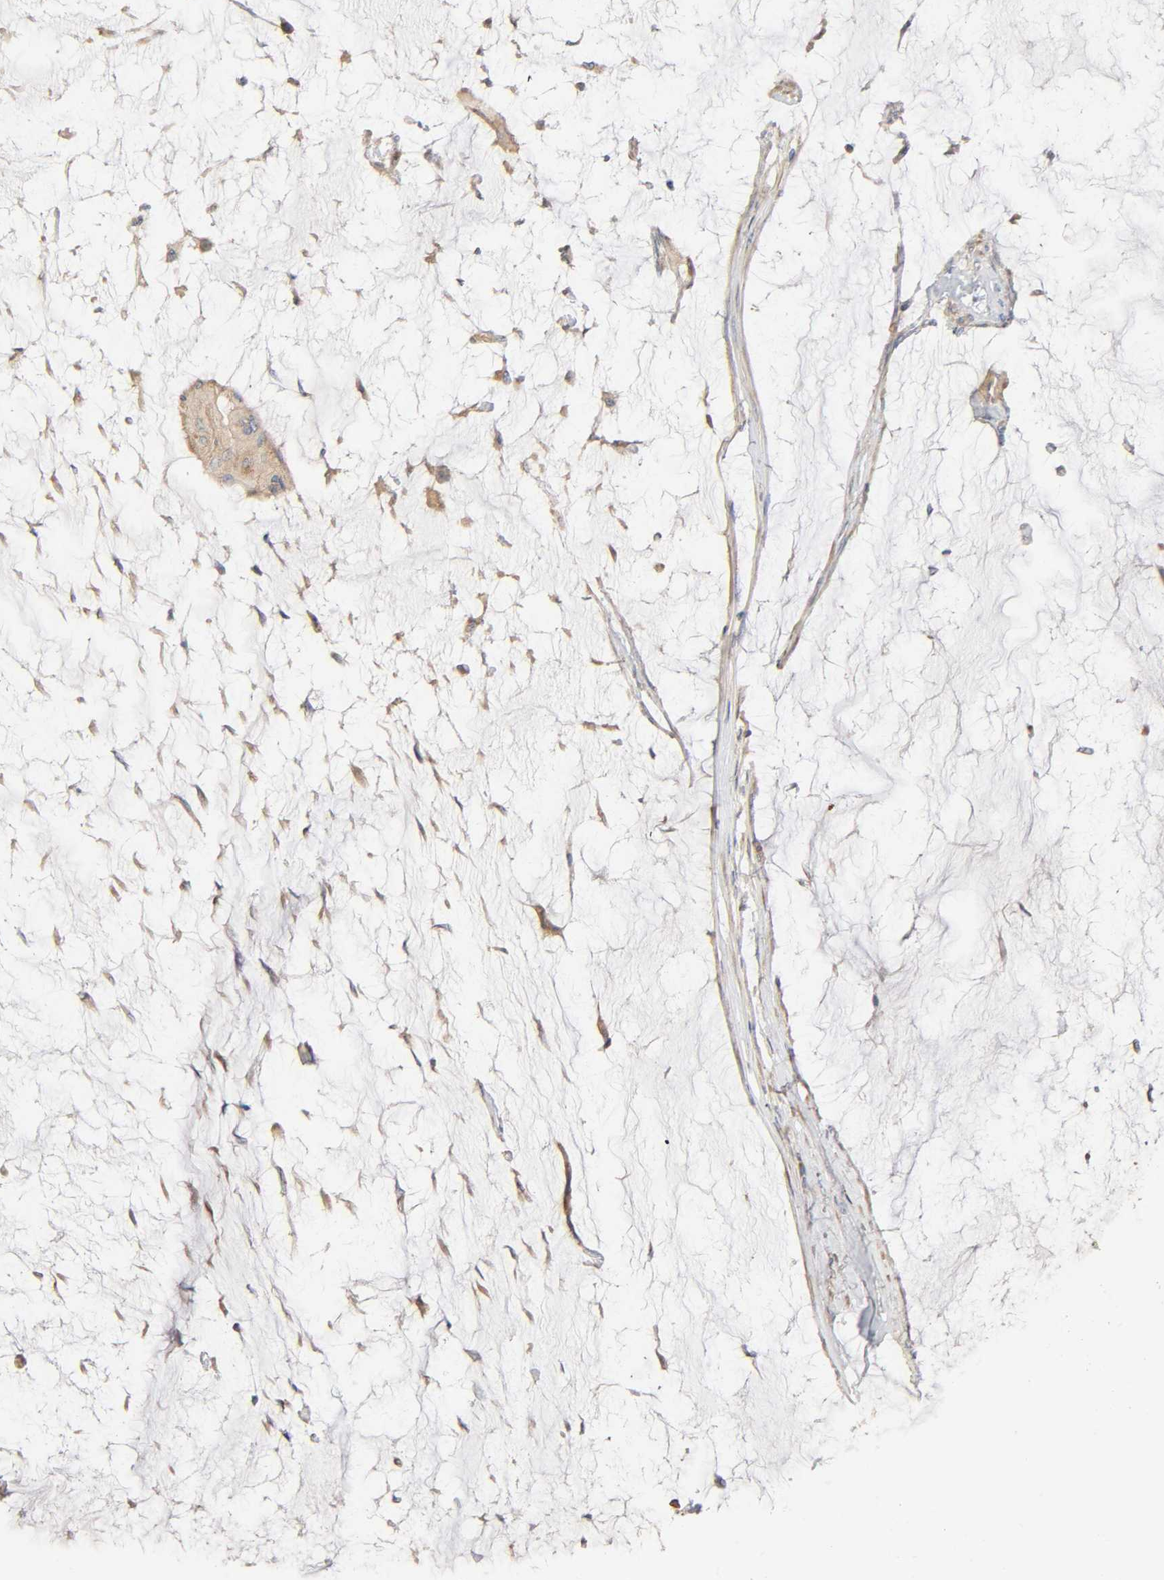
{"staining": {"intensity": "weak", "quantity": "25%-75%", "location": "cytoplasmic/membranous"}, "tissue": "colorectal cancer", "cell_type": "Tumor cells", "image_type": "cancer", "snomed": [{"axis": "morphology", "description": "Normal tissue, NOS"}, {"axis": "morphology", "description": "Adenocarcinoma, NOS"}, {"axis": "topography", "description": "Rectum"}, {"axis": "topography", "description": "Peripheral nerve tissue"}], "caption": "A high-resolution photomicrograph shows IHC staining of colorectal adenocarcinoma, which reveals weak cytoplasmic/membranous positivity in approximately 25%-75% of tumor cells.", "gene": "SGSM1", "patient": {"sex": "female", "age": 77}}